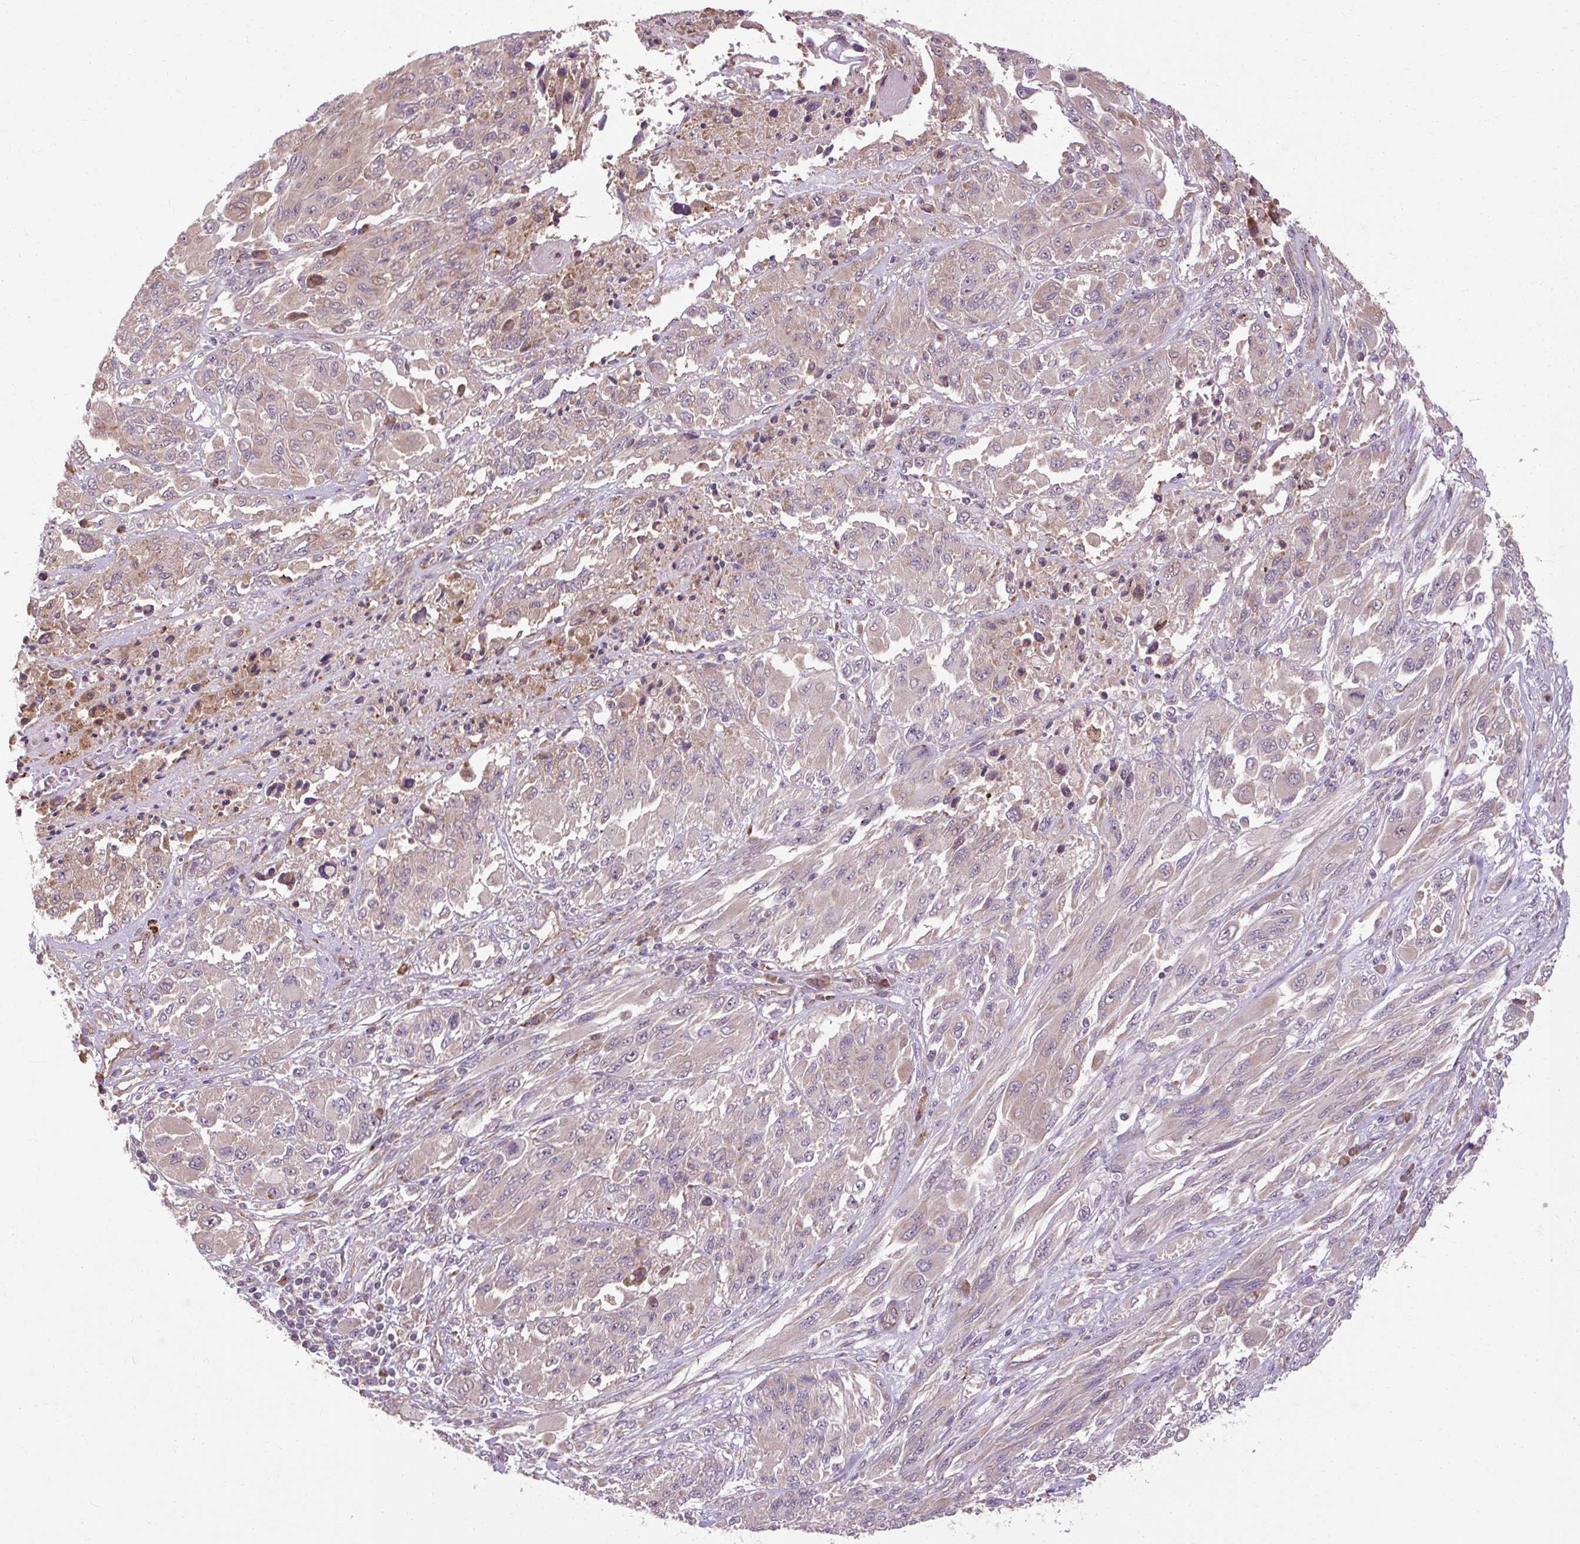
{"staining": {"intensity": "weak", "quantity": ">75%", "location": "cytoplasmic/membranous"}, "tissue": "melanoma", "cell_type": "Tumor cells", "image_type": "cancer", "snomed": [{"axis": "morphology", "description": "Malignant melanoma, NOS"}, {"axis": "topography", "description": "Skin"}], "caption": "The histopathology image demonstrates staining of malignant melanoma, revealing weak cytoplasmic/membranous protein positivity (brown color) within tumor cells.", "gene": "FLRT1", "patient": {"sex": "female", "age": 91}}